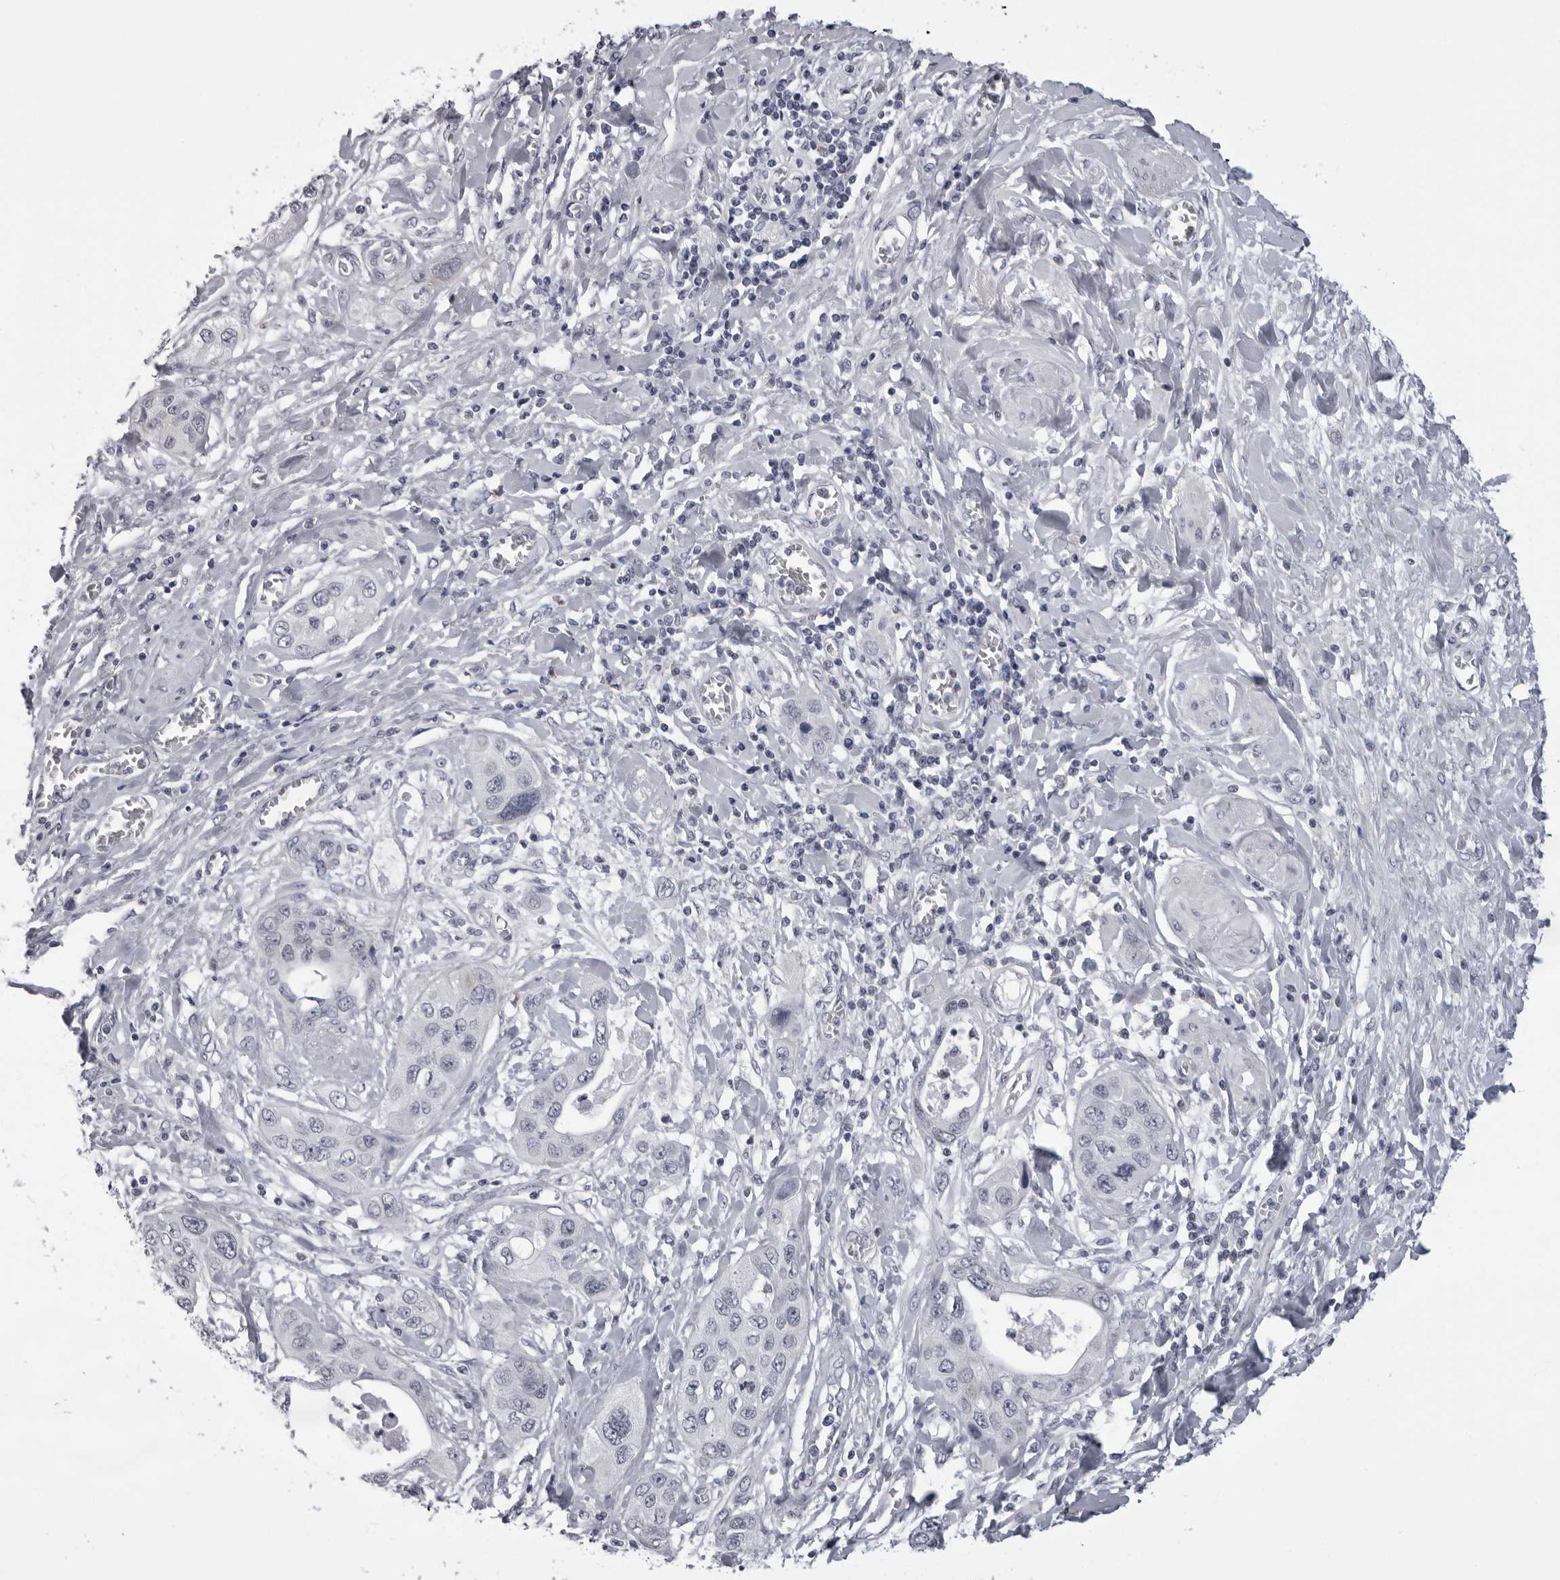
{"staining": {"intensity": "negative", "quantity": "none", "location": "none"}, "tissue": "pancreatic cancer", "cell_type": "Tumor cells", "image_type": "cancer", "snomed": [{"axis": "morphology", "description": "Adenocarcinoma, NOS"}, {"axis": "topography", "description": "Pancreas"}], "caption": "Image shows no significant protein staining in tumor cells of pancreatic adenocarcinoma. Nuclei are stained in blue.", "gene": "DNALI1", "patient": {"sex": "female", "age": 70}}